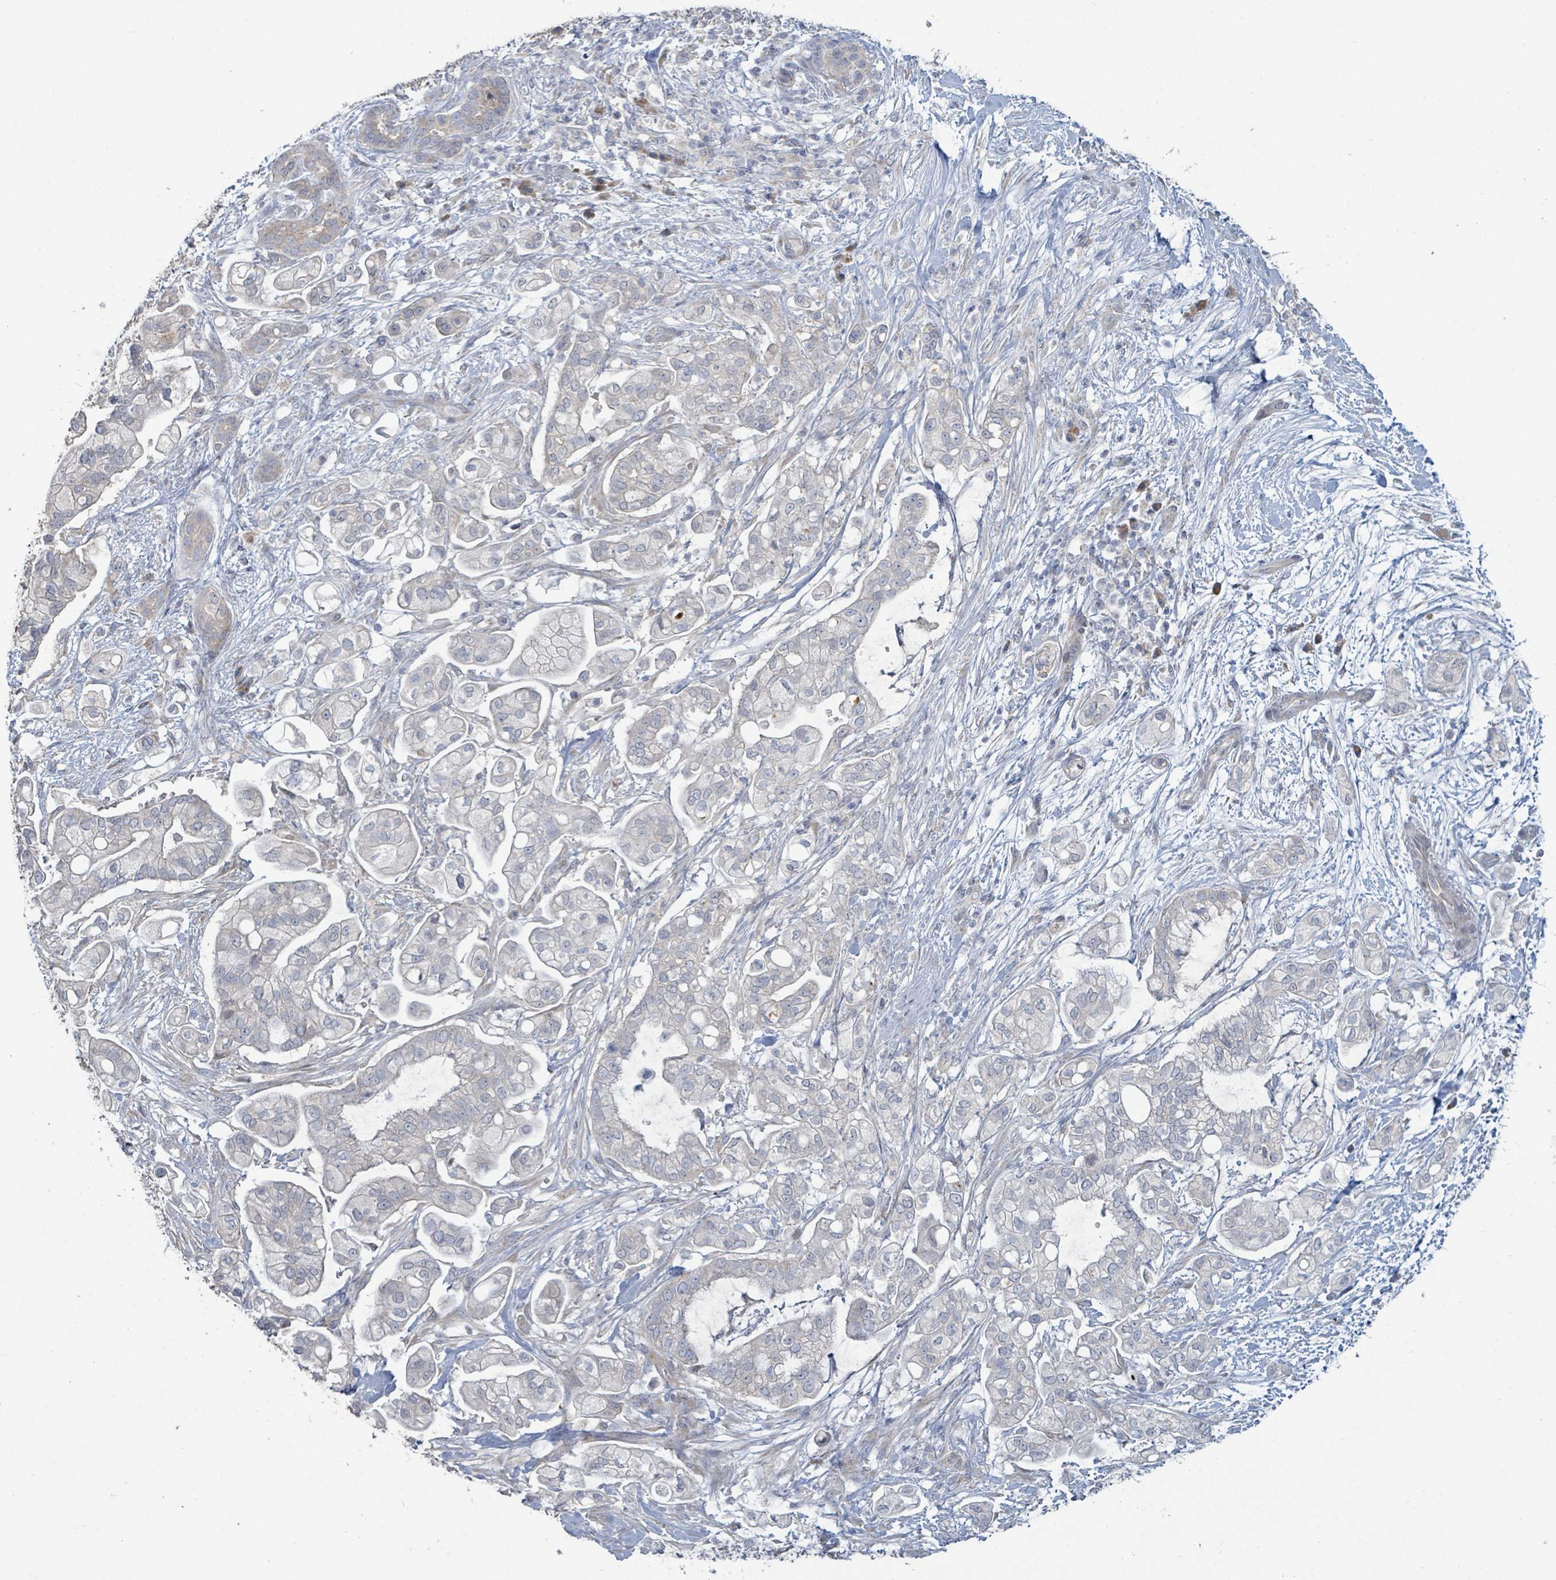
{"staining": {"intensity": "negative", "quantity": "none", "location": "none"}, "tissue": "pancreatic cancer", "cell_type": "Tumor cells", "image_type": "cancer", "snomed": [{"axis": "morphology", "description": "Adenocarcinoma, NOS"}, {"axis": "topography", "description": "Pancreas"}], "caption": "The micrograph displays no staining of tumor cells in pancreatic adenocarcinoma. (Brightfield microscopy of DAB (3,3'-diaminobenzidine) immunohistochemistry at high magnification).", "gene": "RPL32", "patient": {"sex": "female", "age": 69}}